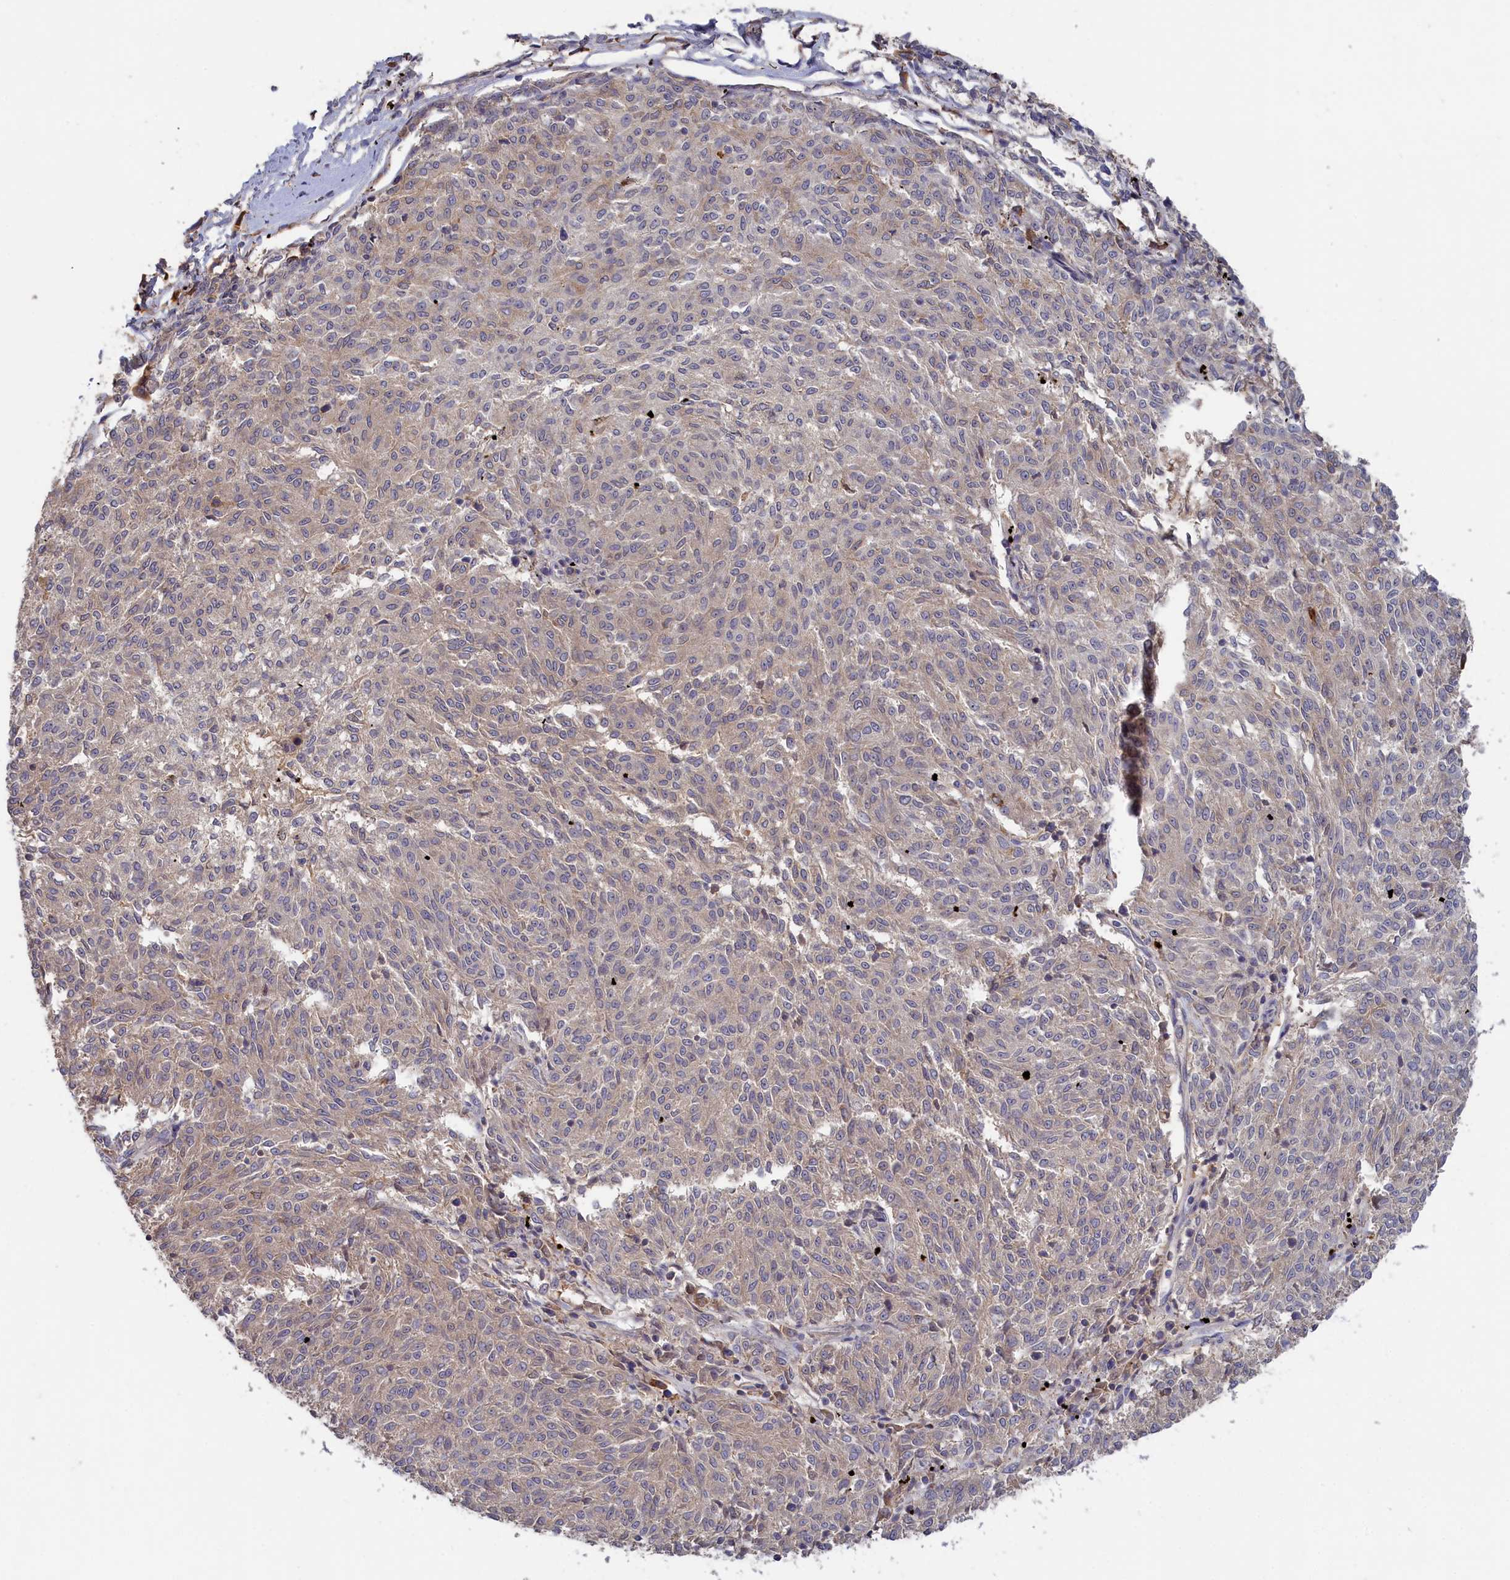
{"staining": {"intensity": "negative", "quantity": "none", "location": "none"}, "tissue": "melanoma", "cell_type": "Tumor cells", "image_type": "cancer", "snomed": [{"axis": "morphology", "description": "Malignant melanoma, NOS"}, {"axis": "topography", "description": "Skin"}], "caption": "This histopathology image is of malignant melanoma stained with IHC to label a protein in brown with the nuclei are counter-stained blue. There is no expression in tumor cells.", "gene": "CELF5", "patient": {"sex": "female", "age": 72}}